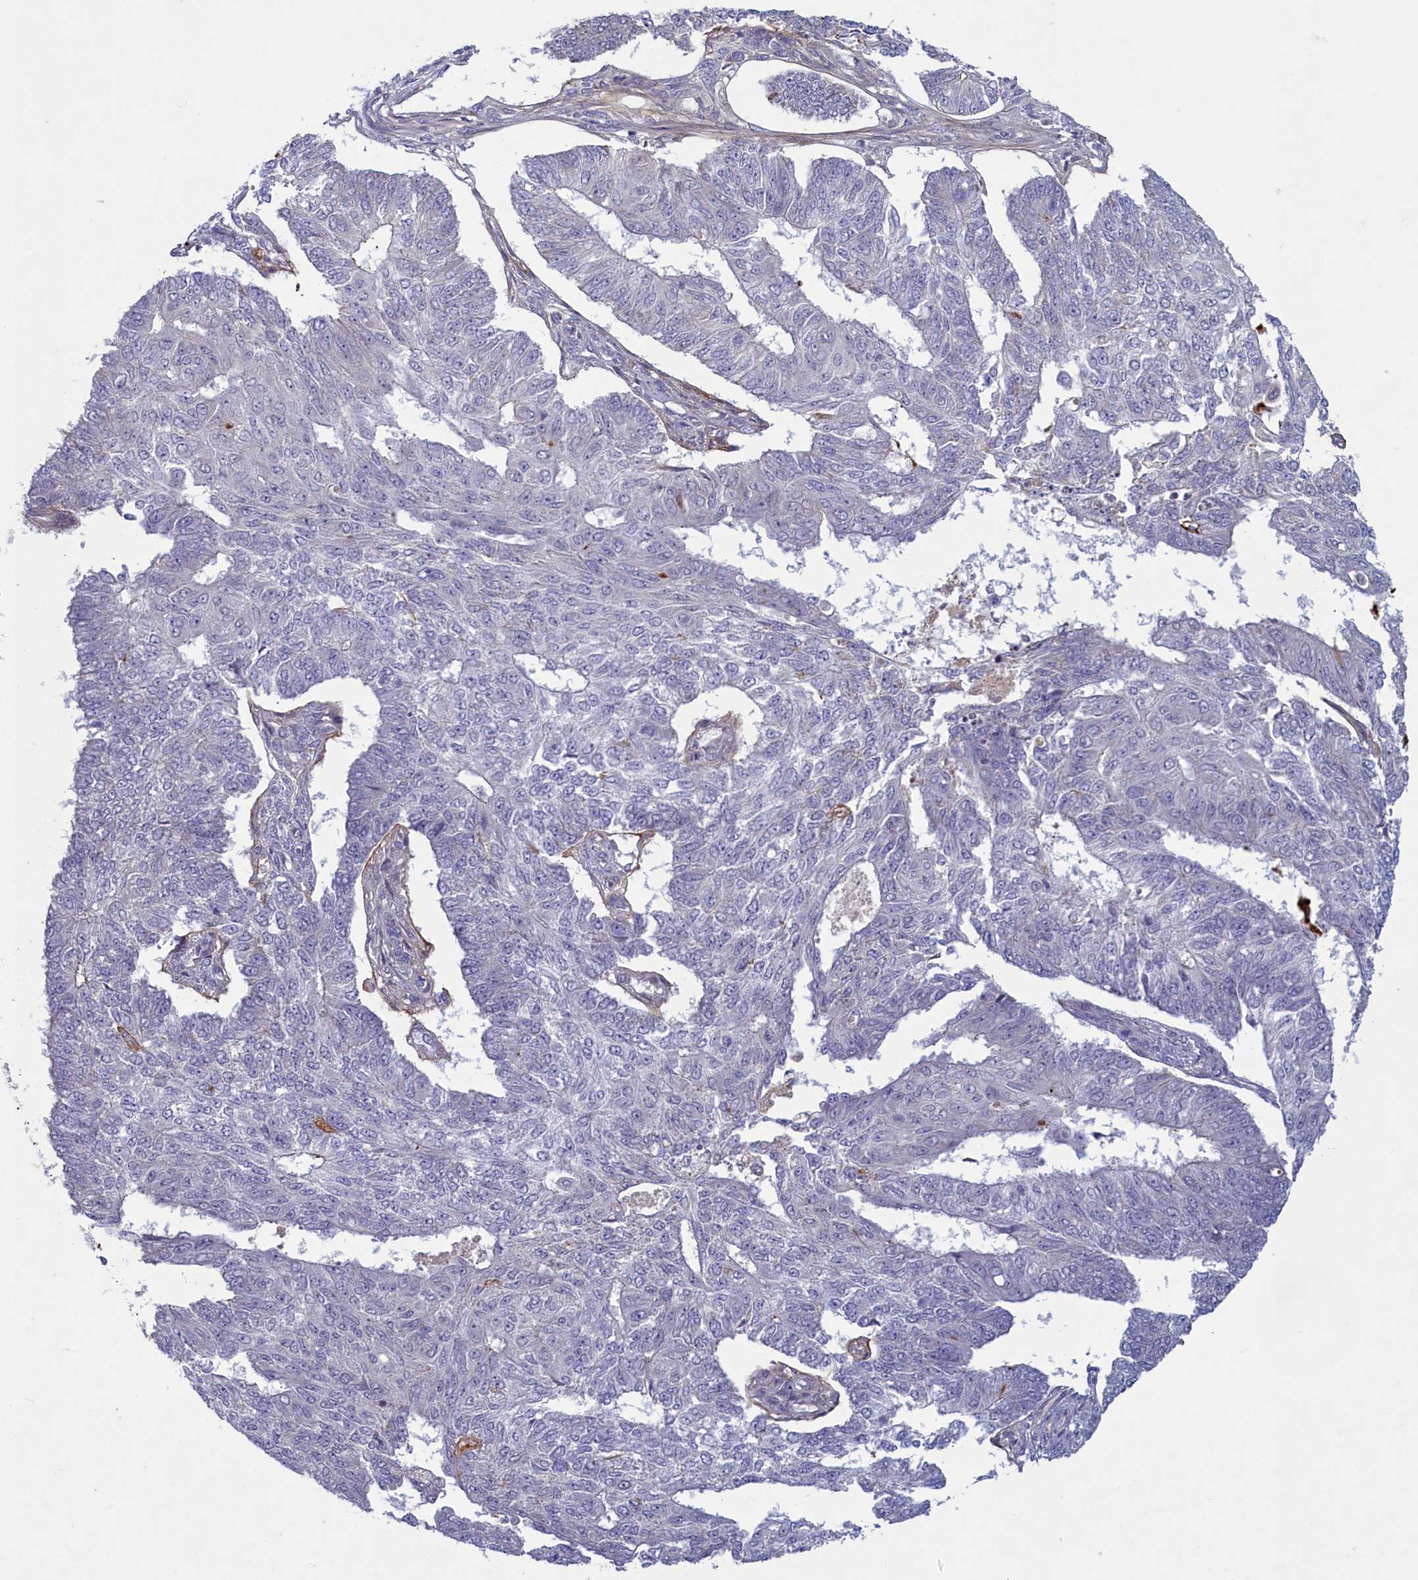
{"staining": {"intensity": "negative", "quantity": "none", "location": "none"}, "tissue": "endometrial cancer", "cell_type": "Tumor cells", "image_type": "cancer", "snomed": [{"axis": "morphology", "description": "Adenocarcinoma, NOS"}, {"axis": "topography", "description": "Endometrium"}], "caption": "IHC micrograph of neoplastic tissue: human endometrial cancer (adenocarcinoma) stained with DAB displays no significant protein positivity in tumor cells. (Brightfield microscopy of DAB (3,3'-diaminobenzidine) IHC at high magnification).", "gene": "PLEKHG6", "patient": {"sex": "female", "age": 32}}